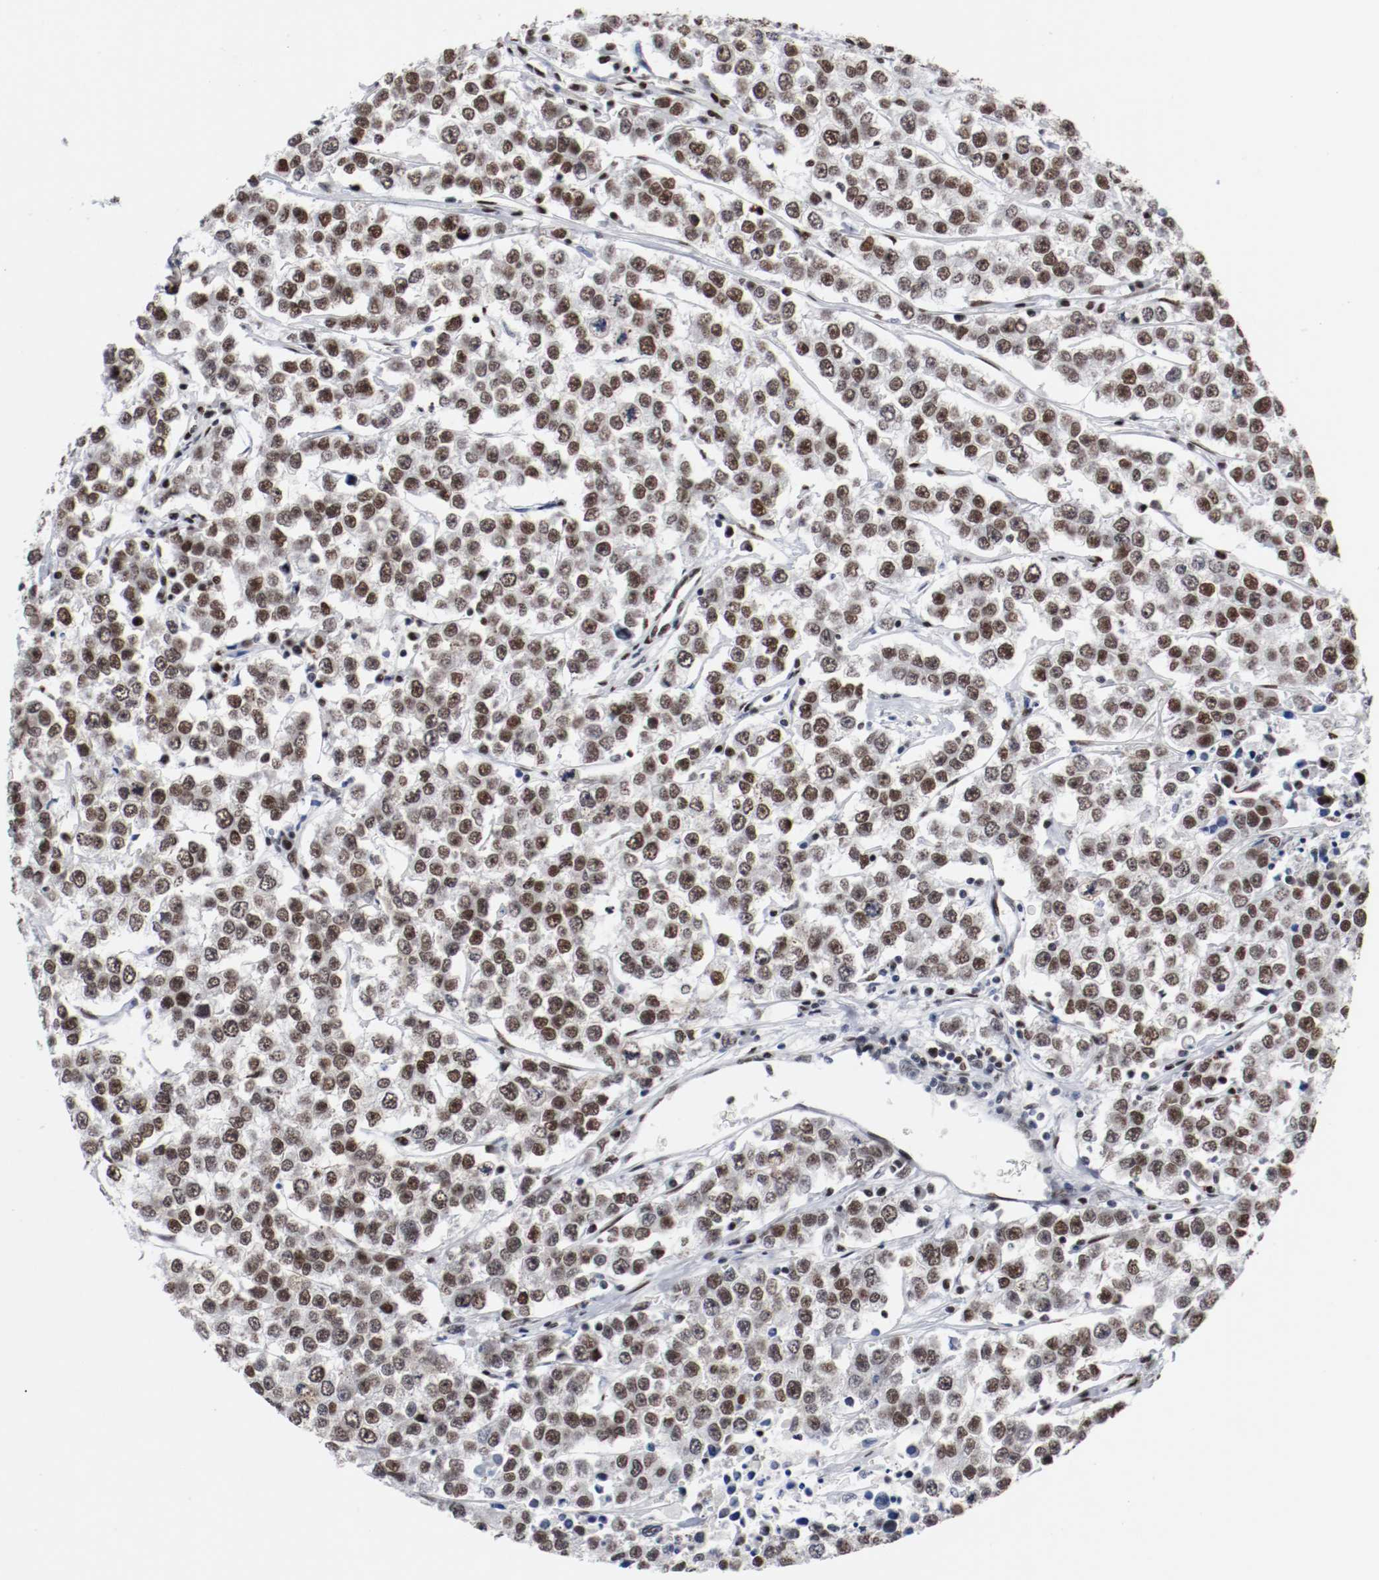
{"staining": {"intensity": "moderate", "quantity": "25%-75%", "location": "nuclear"}, "tissue": "testis cancer", "cell_type": "Tumor cells", "image_type": "cancer", "snomed": [{"axis": "morphology", "description": "Seminoma, NOS"}, {"axis": "morphology", "description": "Carcinoma, Embryonal, NOS"}, {"axis": "topography", "description": "Testis"}], "caption": "Human testis embryonal carcinoma stained with a brown dye reveals moderate nuclear positive expression in about 25%-75% of tumor cells.", "gene": "MEF2D", "patient": {"sex": "male", "age": 52}}